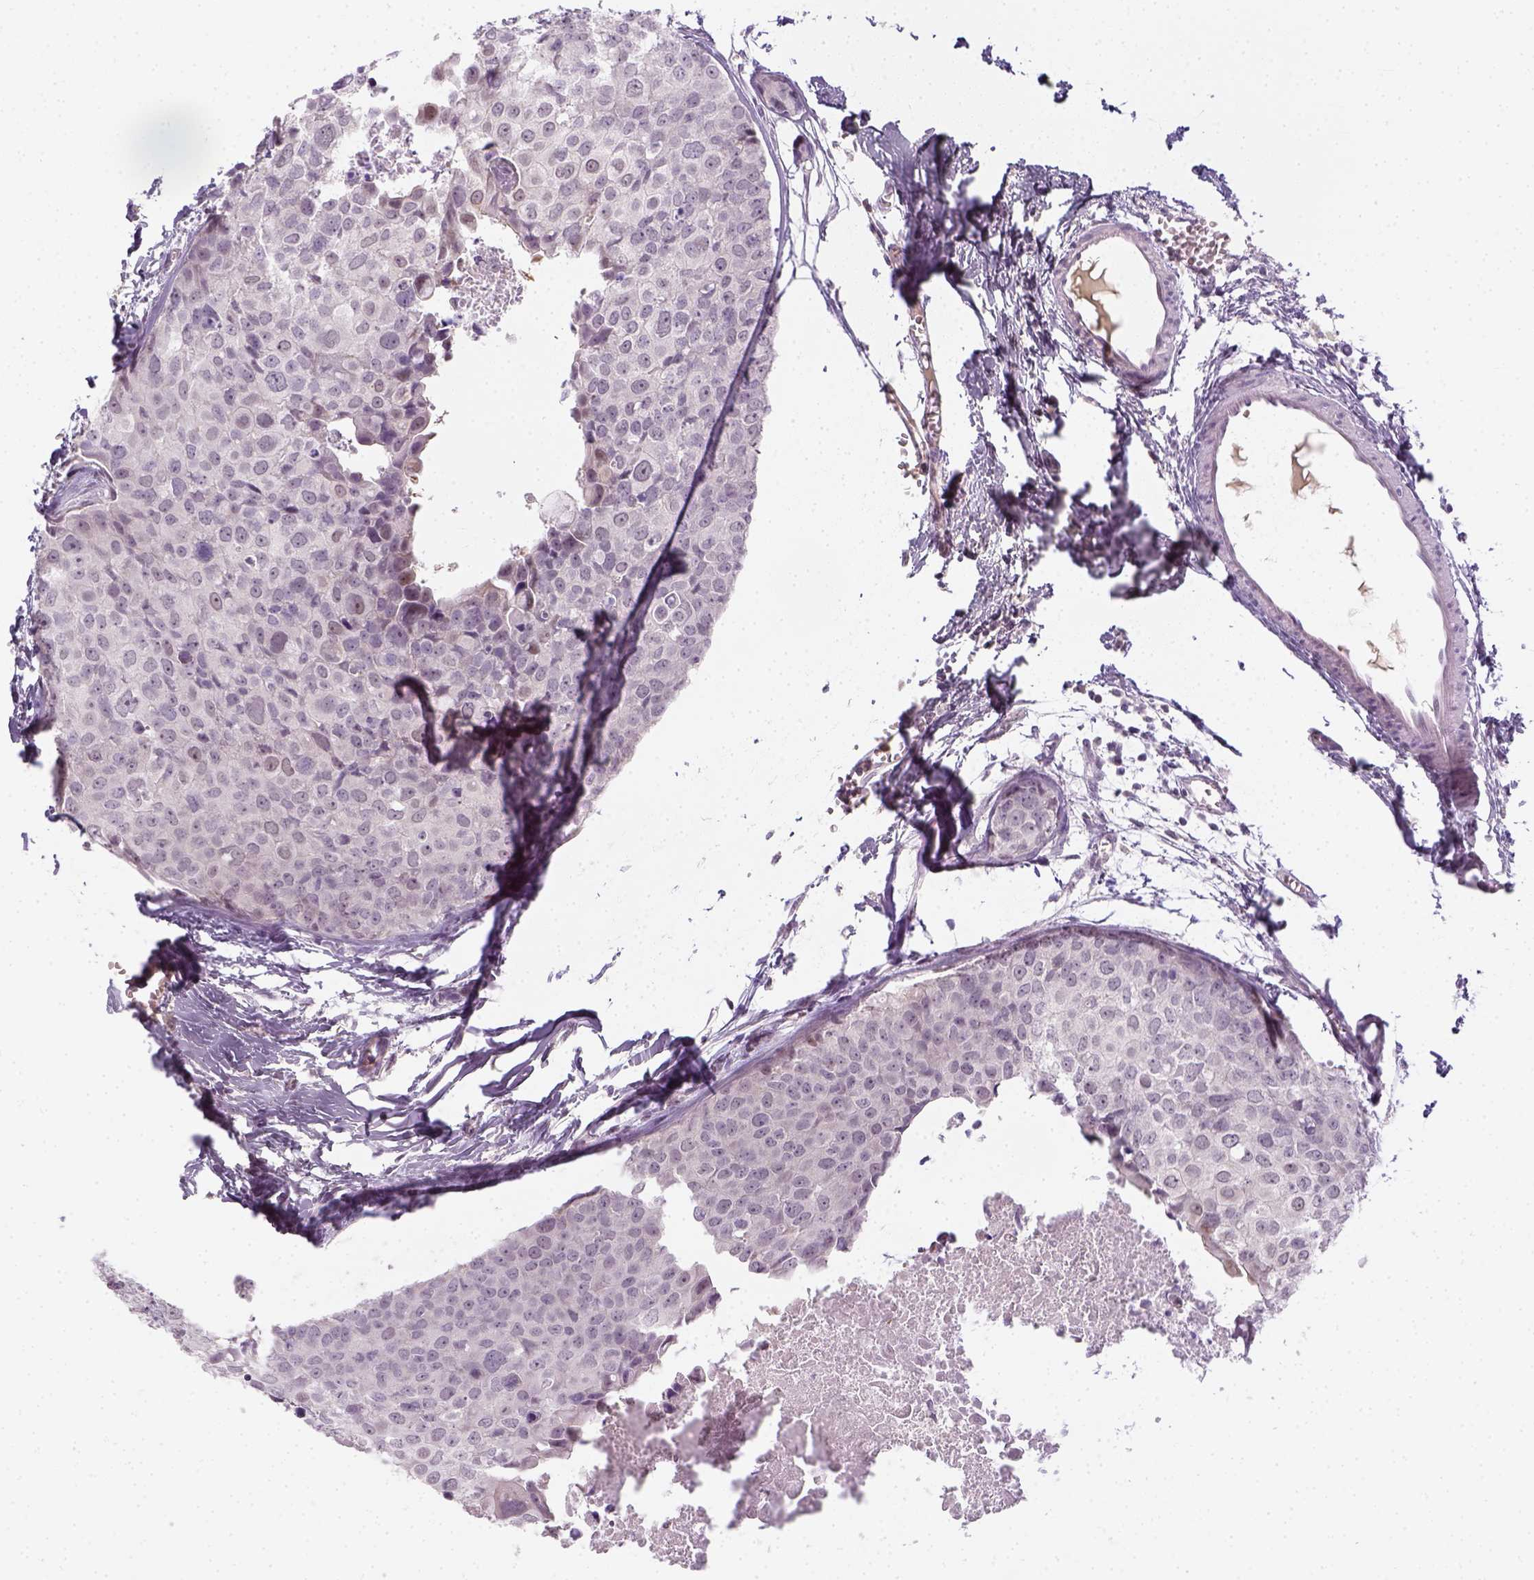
{"staining": {"intensity": "negative", "quantity": "none", "location": "none"}, "tissue": "breast cancer", "cell_type": "Tumor cells", "image_type": "cancer", "snomed": [{"axis": "morphology", "description": "Duct carcinoma"}, {"axis": "topography", "description": "Breast"}], "caption": "A histopathology image of breast infiltrating ductal carcinoma stained for a protein shows no brown staining in tumor cells. Nuclei are stained in blue.", "gene": "MAGEB3", "patient": {"sex": "female", "age": 38}}